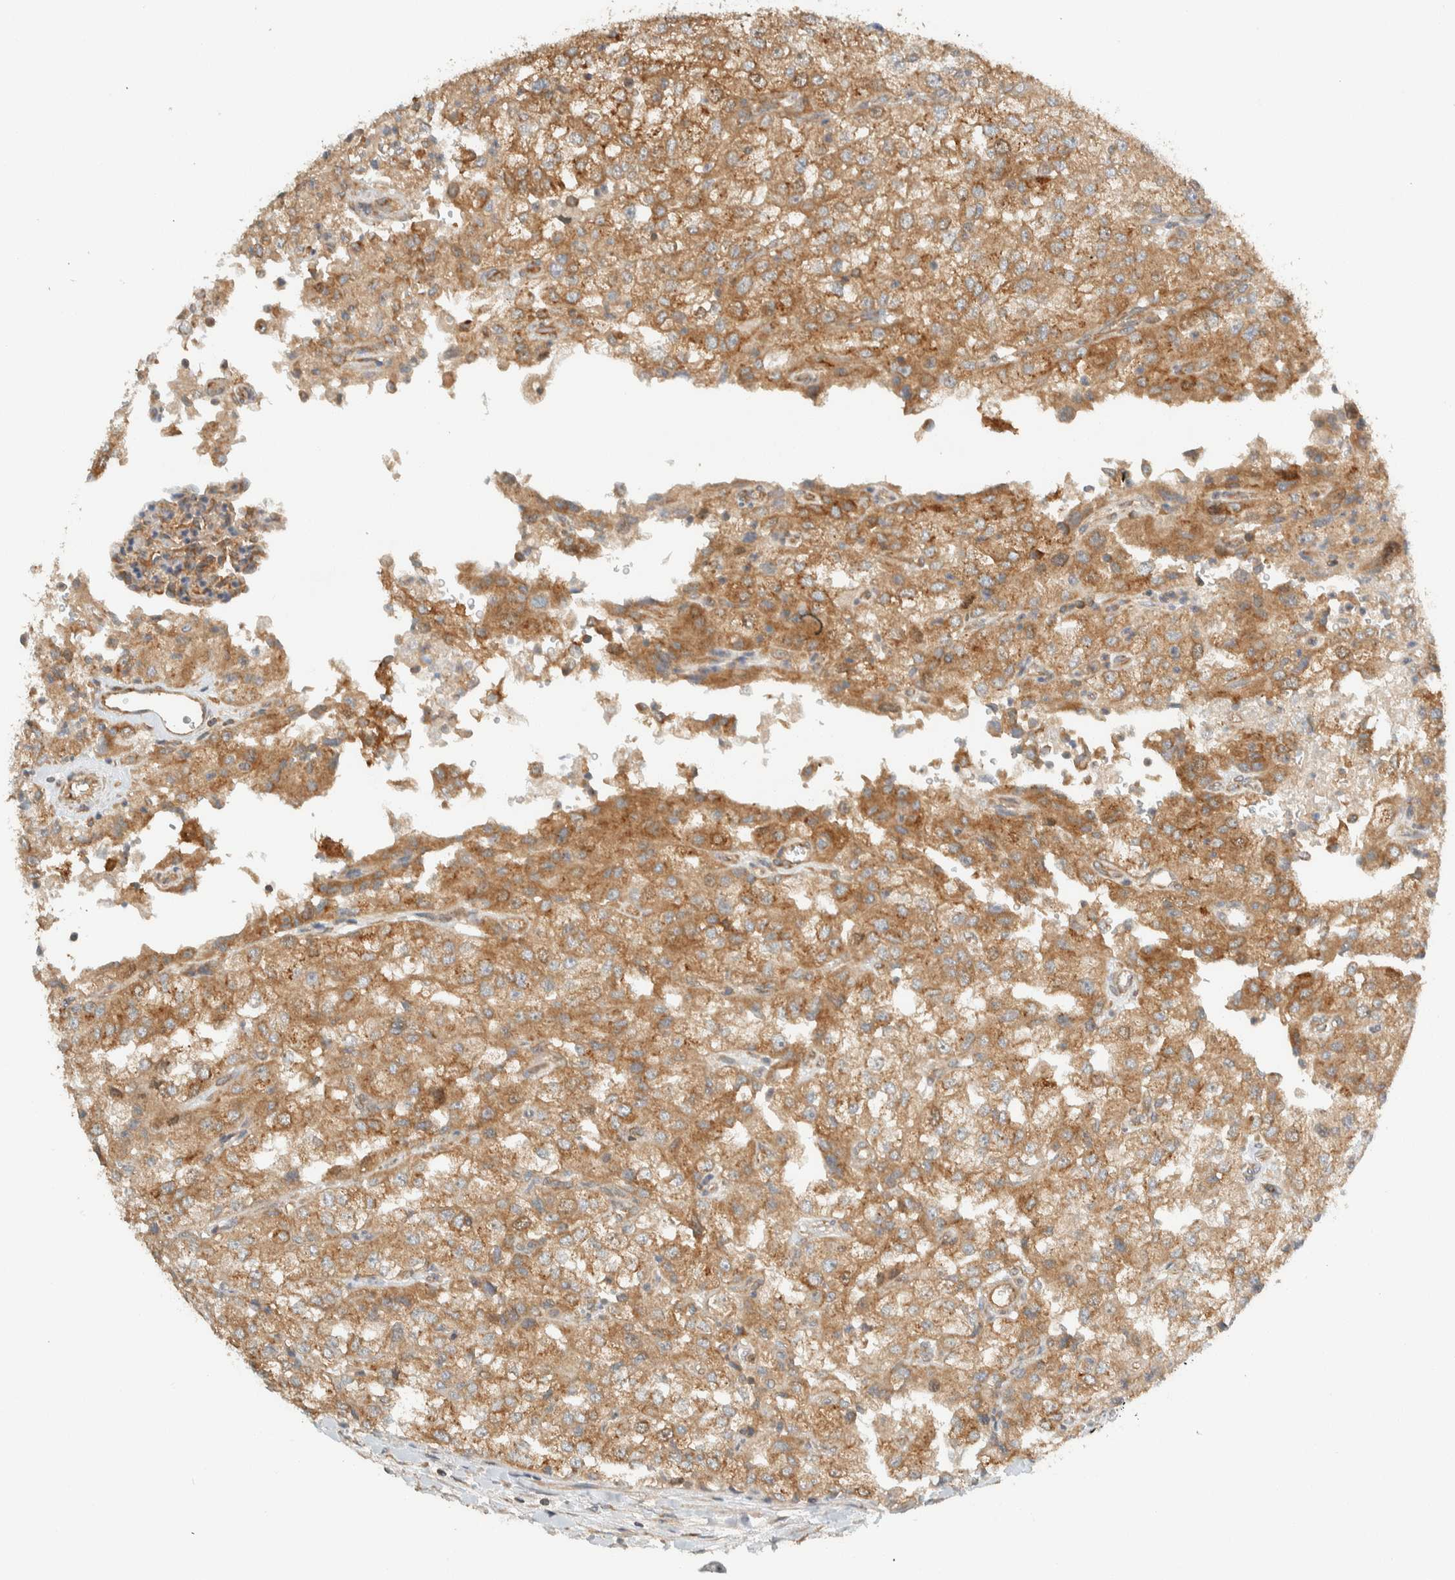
{"staining": {"intensity": "moderate", "quantity": ">75%", "location": "cytoplasmic/membranous"}, "tissue": "renal cancer", "cell_type": "Tumor cells", "image_type": "cancer", "snomed": [{"axis": "morphology", "description": "Adenocarcinoma, NOS"}, {"axis": "topography", "description": "Kidney"}], "caption": "IHC of human renal adenocarcinoma demonstrates medium levels of moderate cytoplasmic/membranous expression in about >75% of tumor cells. IHC stains the protein of interest in brown and the nuclei are stained blue.", "gene": "ARFGEF1", "patient": {"sex": "female", "age": 54}}